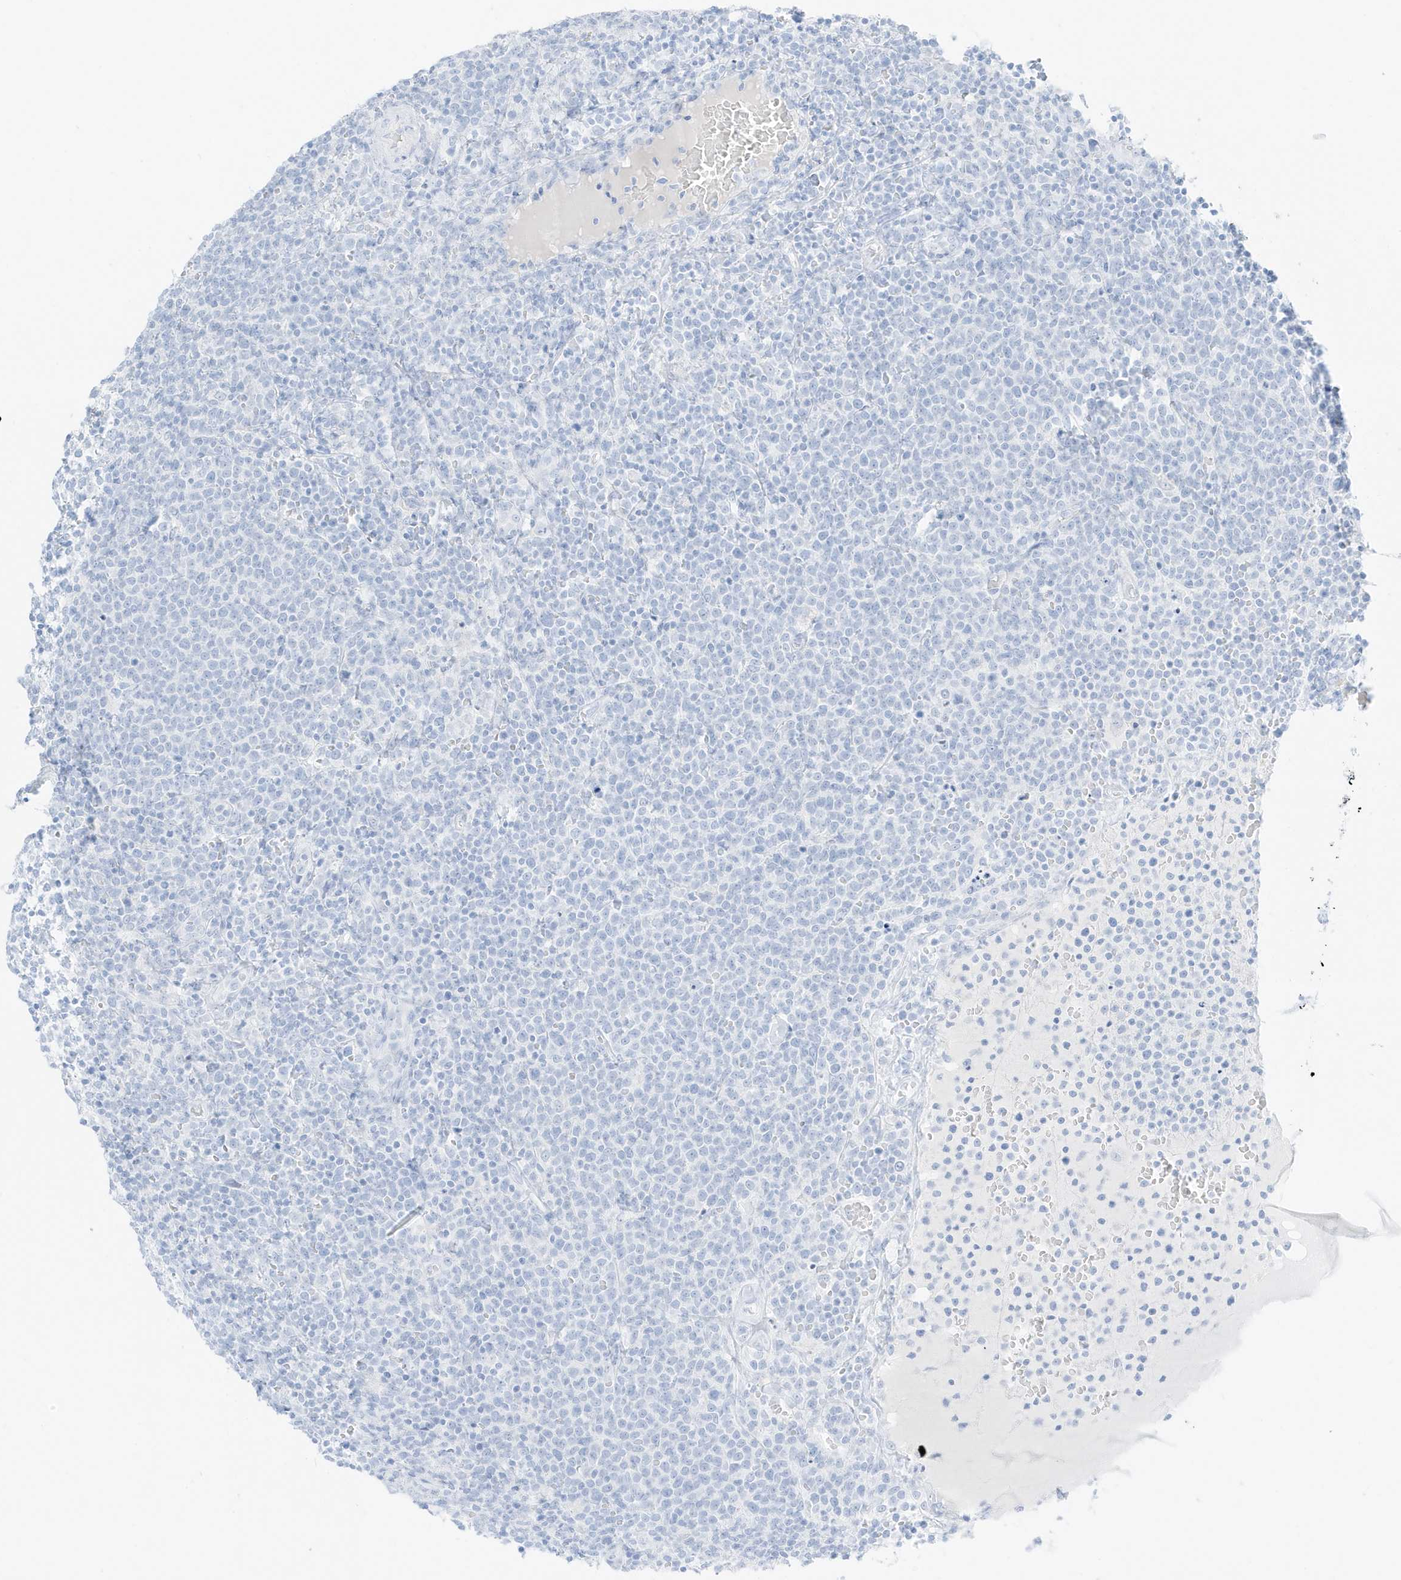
{"staining": {"intensity": "negative", "quantity": "none", "location": "none"}, "tissue": "lymphoma", "cell_type": "Tumor cells", "image_type": "cancer", "snomed": [{"axis": "morphology", "description": "Malignant lymphoma, non-Hodgkin's type, High grade"}, {"axis": "topography", "description": "Lymph node"}], "caption": "Tumor cells are negative for protein expression in human high-grade malignant lymphoma, non-Hodgkin's type. (IHC, brightfield microscopy, high magnification).", "gene": "SLC22A13", "patient": {"sex": "male", "age": 61}}